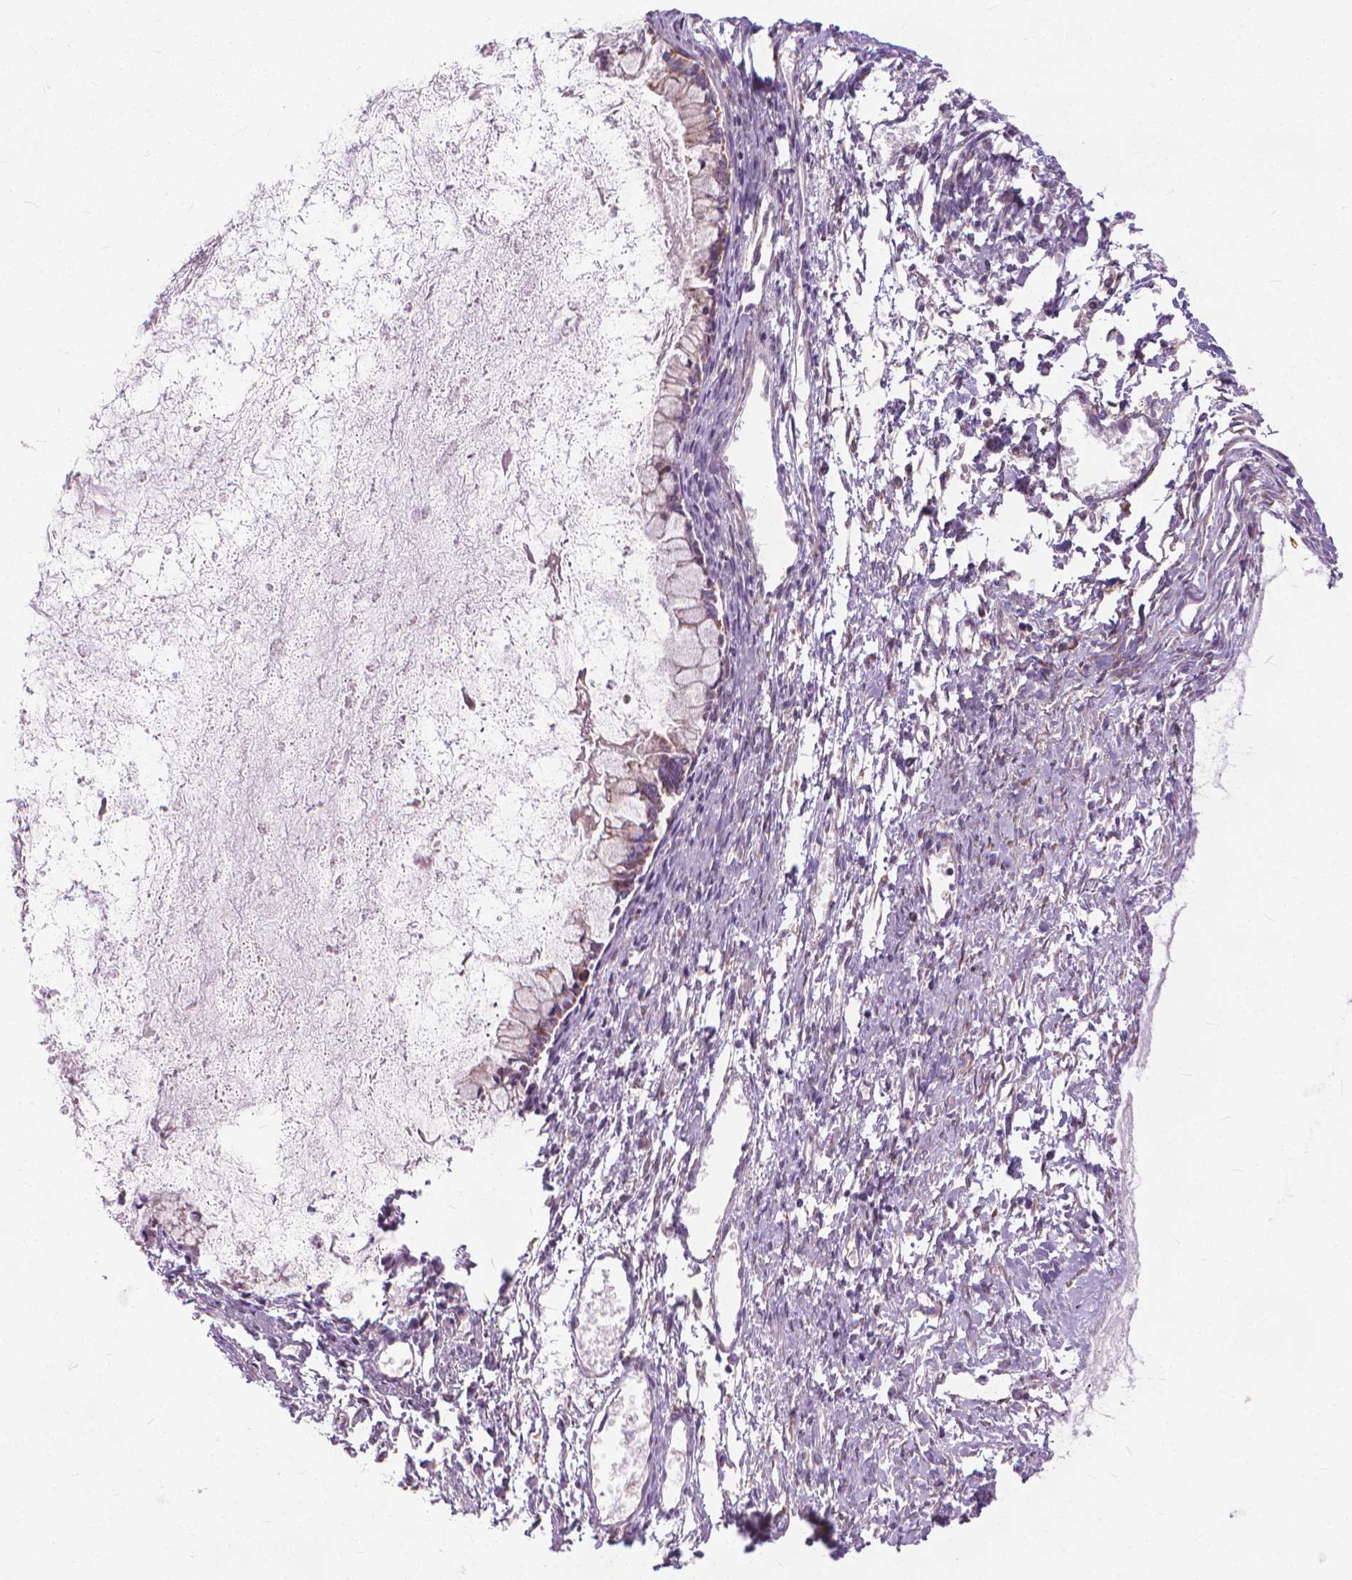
{"staining": {"intensity": "weak", "quantity": "<25%", "location": "cytoplasmic/membranous"}, "tissue": "ovarian cancer", "cell_type": "Tumor cells", "image_type": "cancer", "snomed": [{"axis": "morphology", "description": "Cystadenocarcinoma, mucinous, NOS"}, {"axis": "topography", "description": "Ovary"}], "caption": "This is a histopathology image of immunohistochemistry (IHC) staining of ovarian mucinous cystadenocarcinoma, which shows no expression in tumor cells. The staining was performed using DAB to visualize the protein expression in brown, while the nuclei were stained in blue with hematoxylin (Magnification: 20x).", "gene": "NUDT1", "patient": {"sex": "female", "age": 67}}